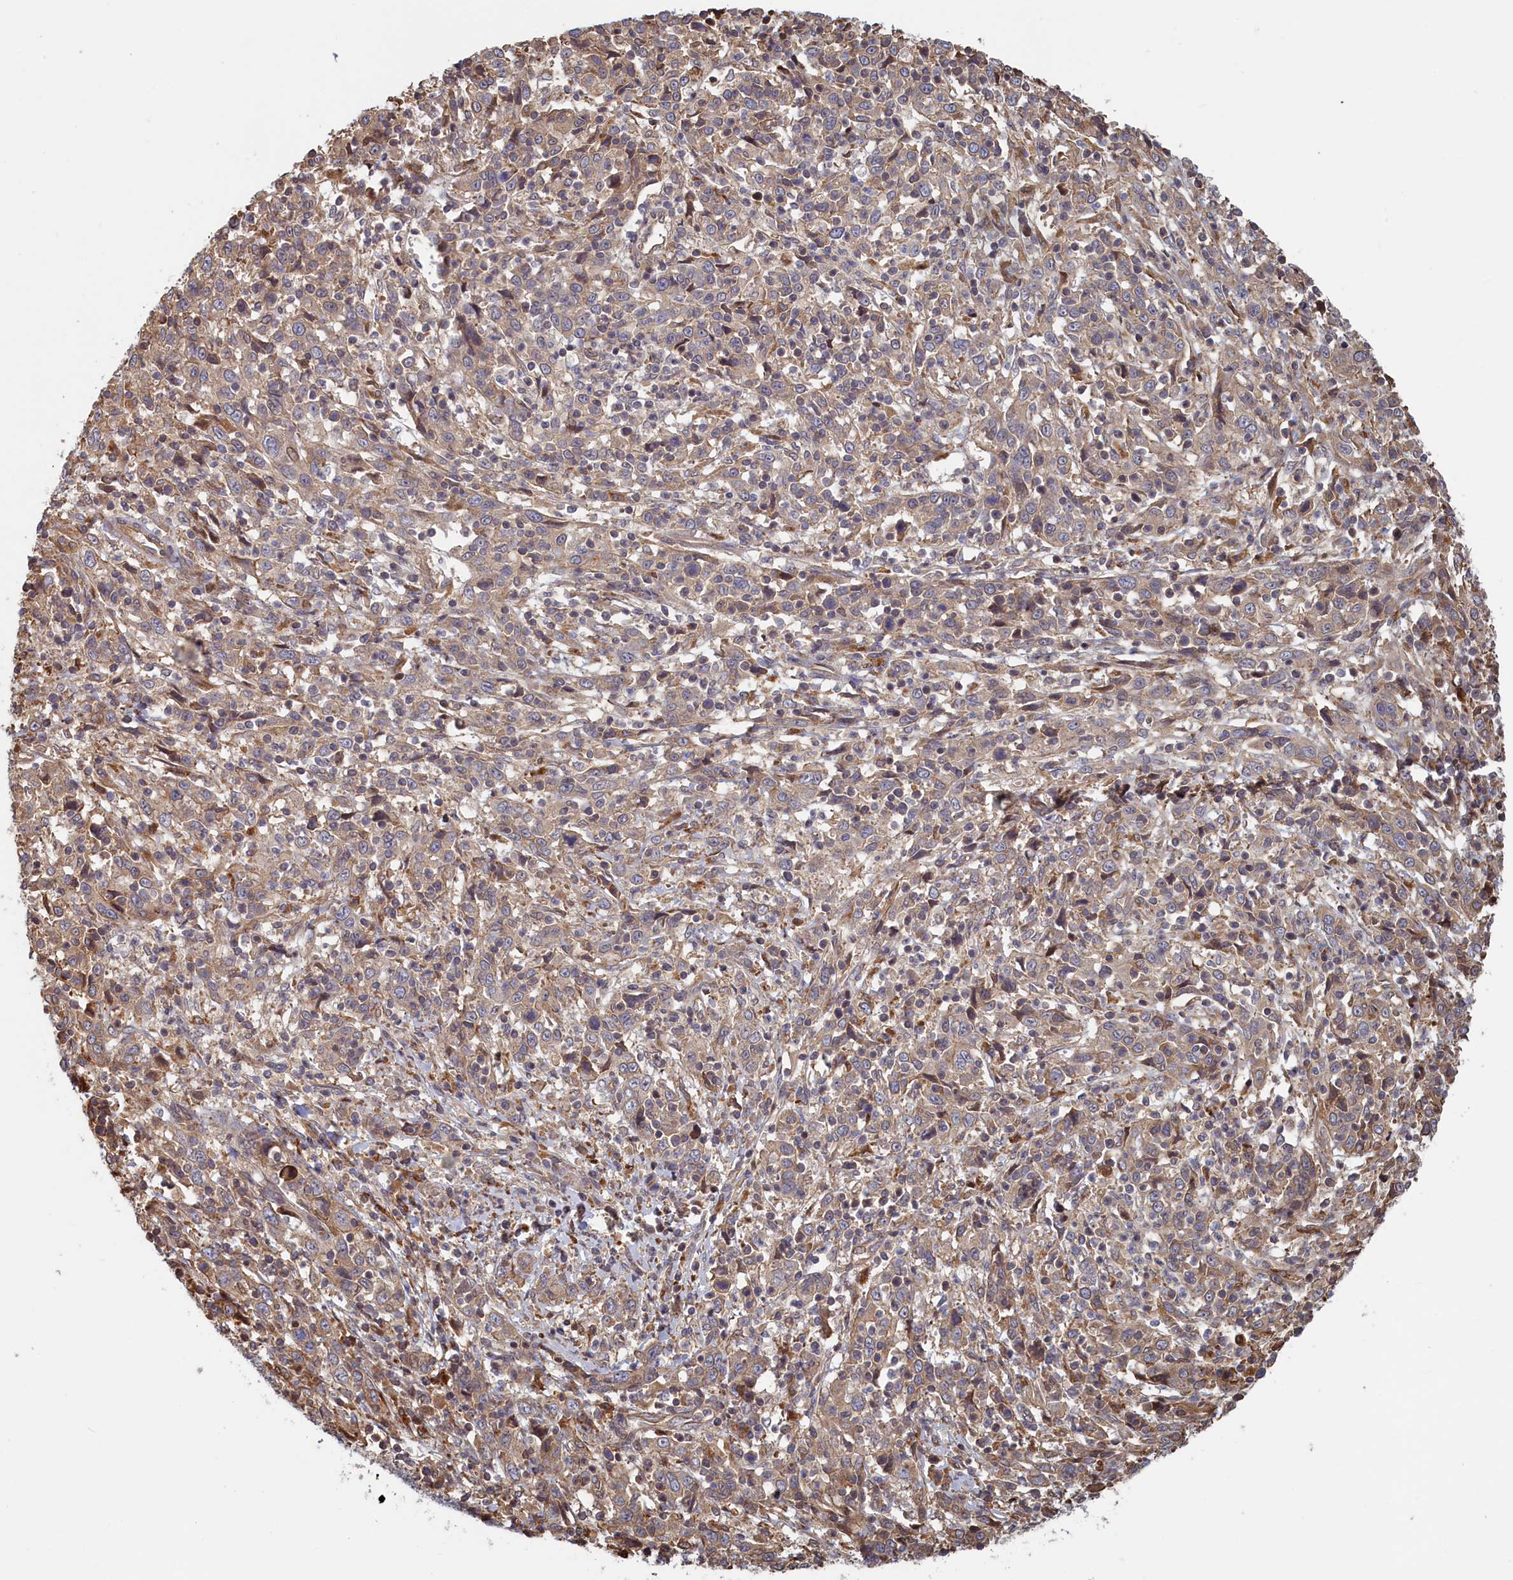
{"staining": {"intensity": "weak", "quantity": "25%-75%", "location": "cytoplasmic/membranous"}, "tissue": "cervical cancer", "cell_type": "Tumor cells", "image_type": "cancer", "snomed": [{"axis": "morphology", "description": "Squamous cell carcinoma, NOS"}, {"axis": "topography", "description": "Cervix"}], "caption": "IHC micrograph of cervical cancer (squamous cell carcinoma) stained for a protein (brown), which shows low levels of weak cytoplasmic/membranous staining in approximately 25%-75% of tumor cells.", "gene": "RILPL1", "patient": {"sex": "female", "age": 46}}